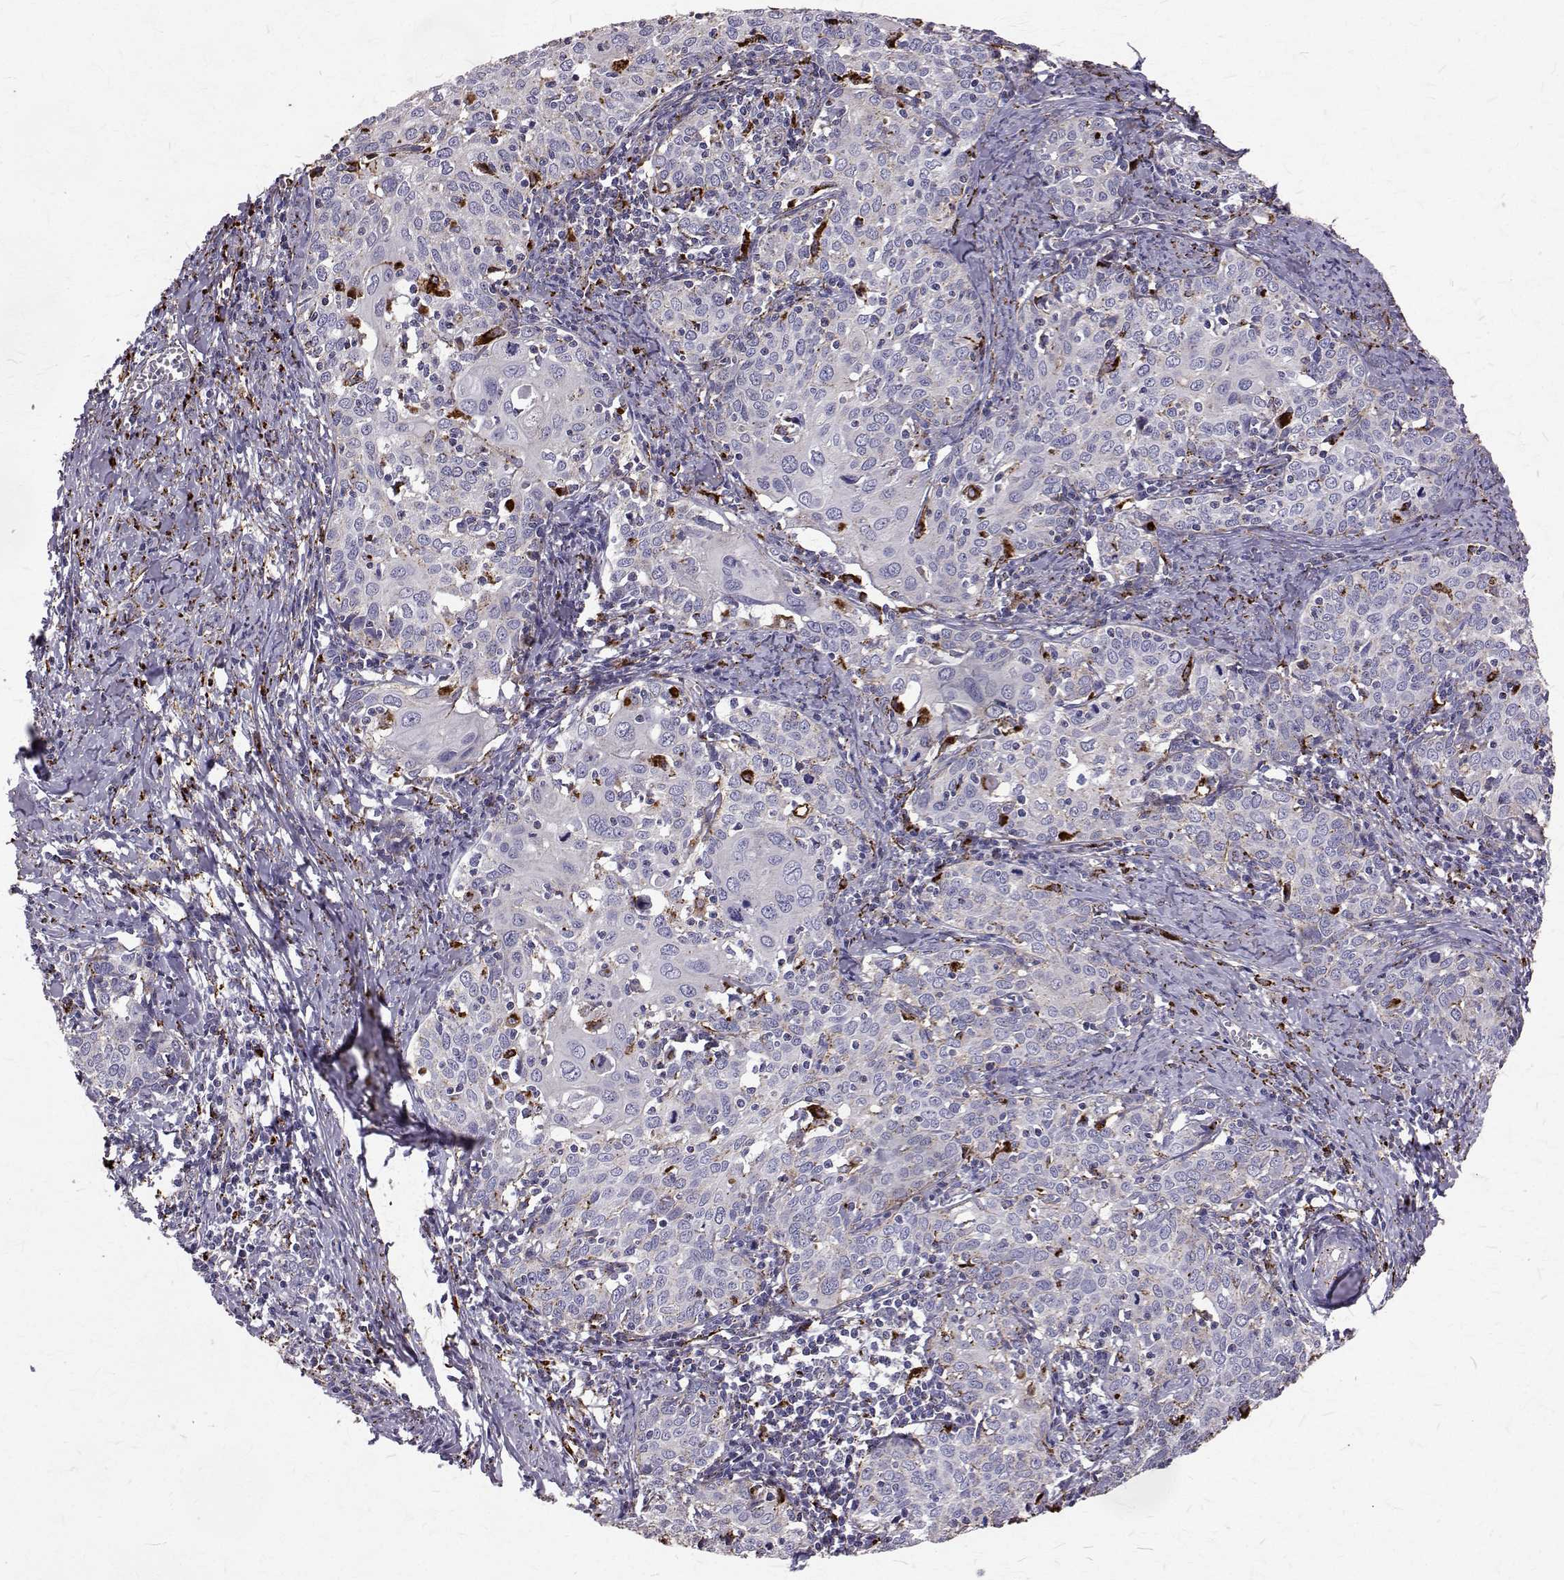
{"staining": {"intensity": "negative", "quantity": "none", "location": "none"}, "tissue": "cervical cancer", "cell_type": "Tumor cells", "image_type": "cancer", "snomed": [{"axis": "morphology", "description": "Squamous cell carcinoma, NOS"}, {"axis": "topography", "description": "Cervix"}], "caption": "This is an immunohistochemistry (IHC) photomicrograph of human squamous cell carcinoma (cervical). There is no expression in tumor cells.", "gene": "TPP1", "patient": {"sex": "female", "age": 62}}